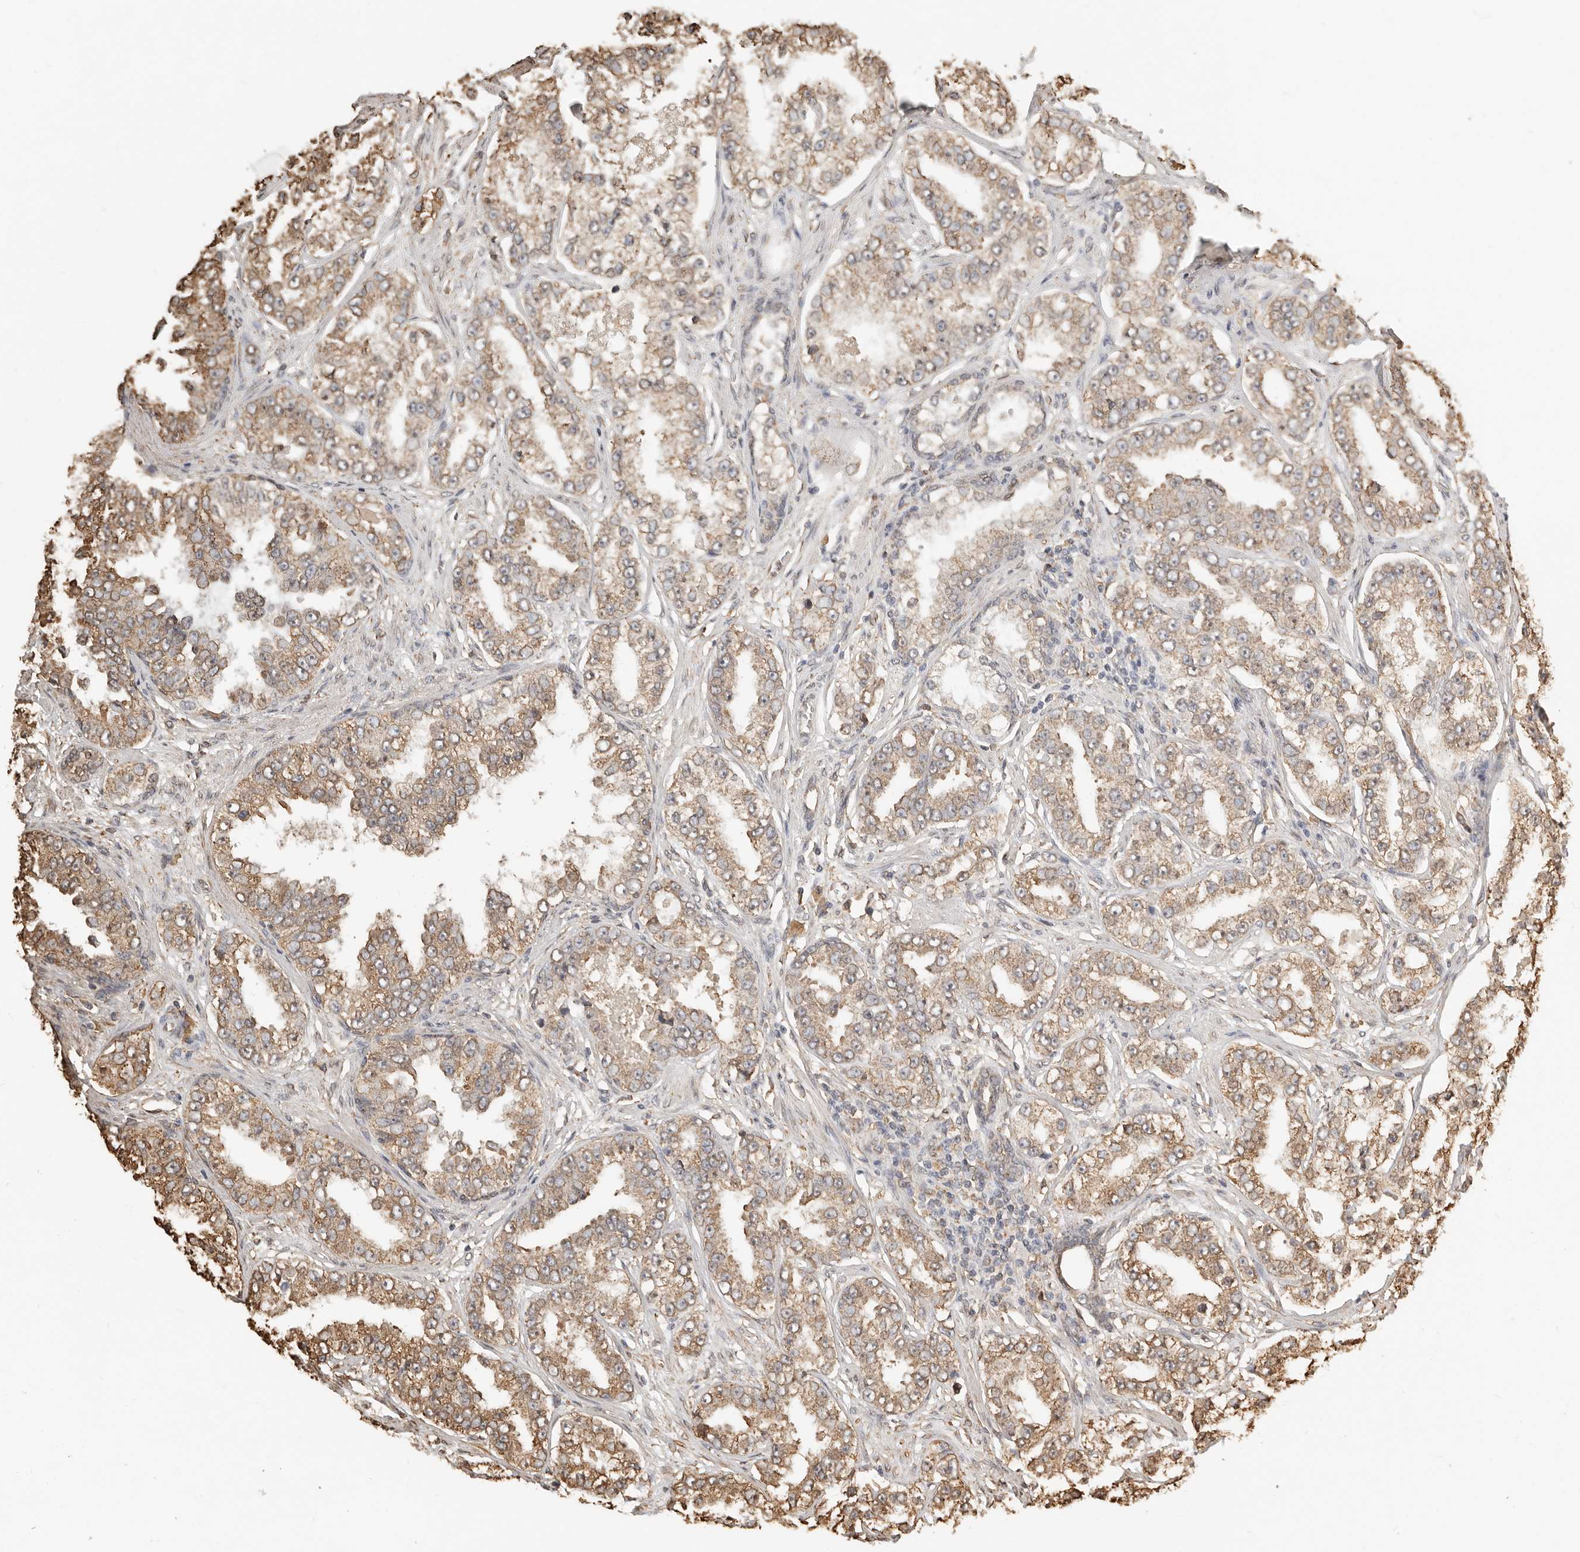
{"staining": {"intensity": "moderate", "quantity": "25%-75%", "location": "cytoplasmic/membranous"}, "tissue": "prostate cancer", "cell_type": "Tumor cells", "image_type": "cancer", "snomed": [{"axis": "morphology", "description": "Normal tissue, NOS"}, {"axis": "morphology", "description": "Adenocarcinoma, High grade"}, {"axis": "topography", "description": "Prostate"}], "caption": "Tumor cells reveal medium levels of moderate cytoplasmic/membranous staining in about 25%-75% of cells in human prostate cancer (adenocarcinoma (high-grade)). The staining was performed using DAB (3,3'-diaminobenzidine) to visualize the protein expression in brown, while the nuclei were stained in blue with hematoxylin (Magnification: 20x).", "gene": "ARHGEF10L", "patient": {"sex": "male", "age": 83}}